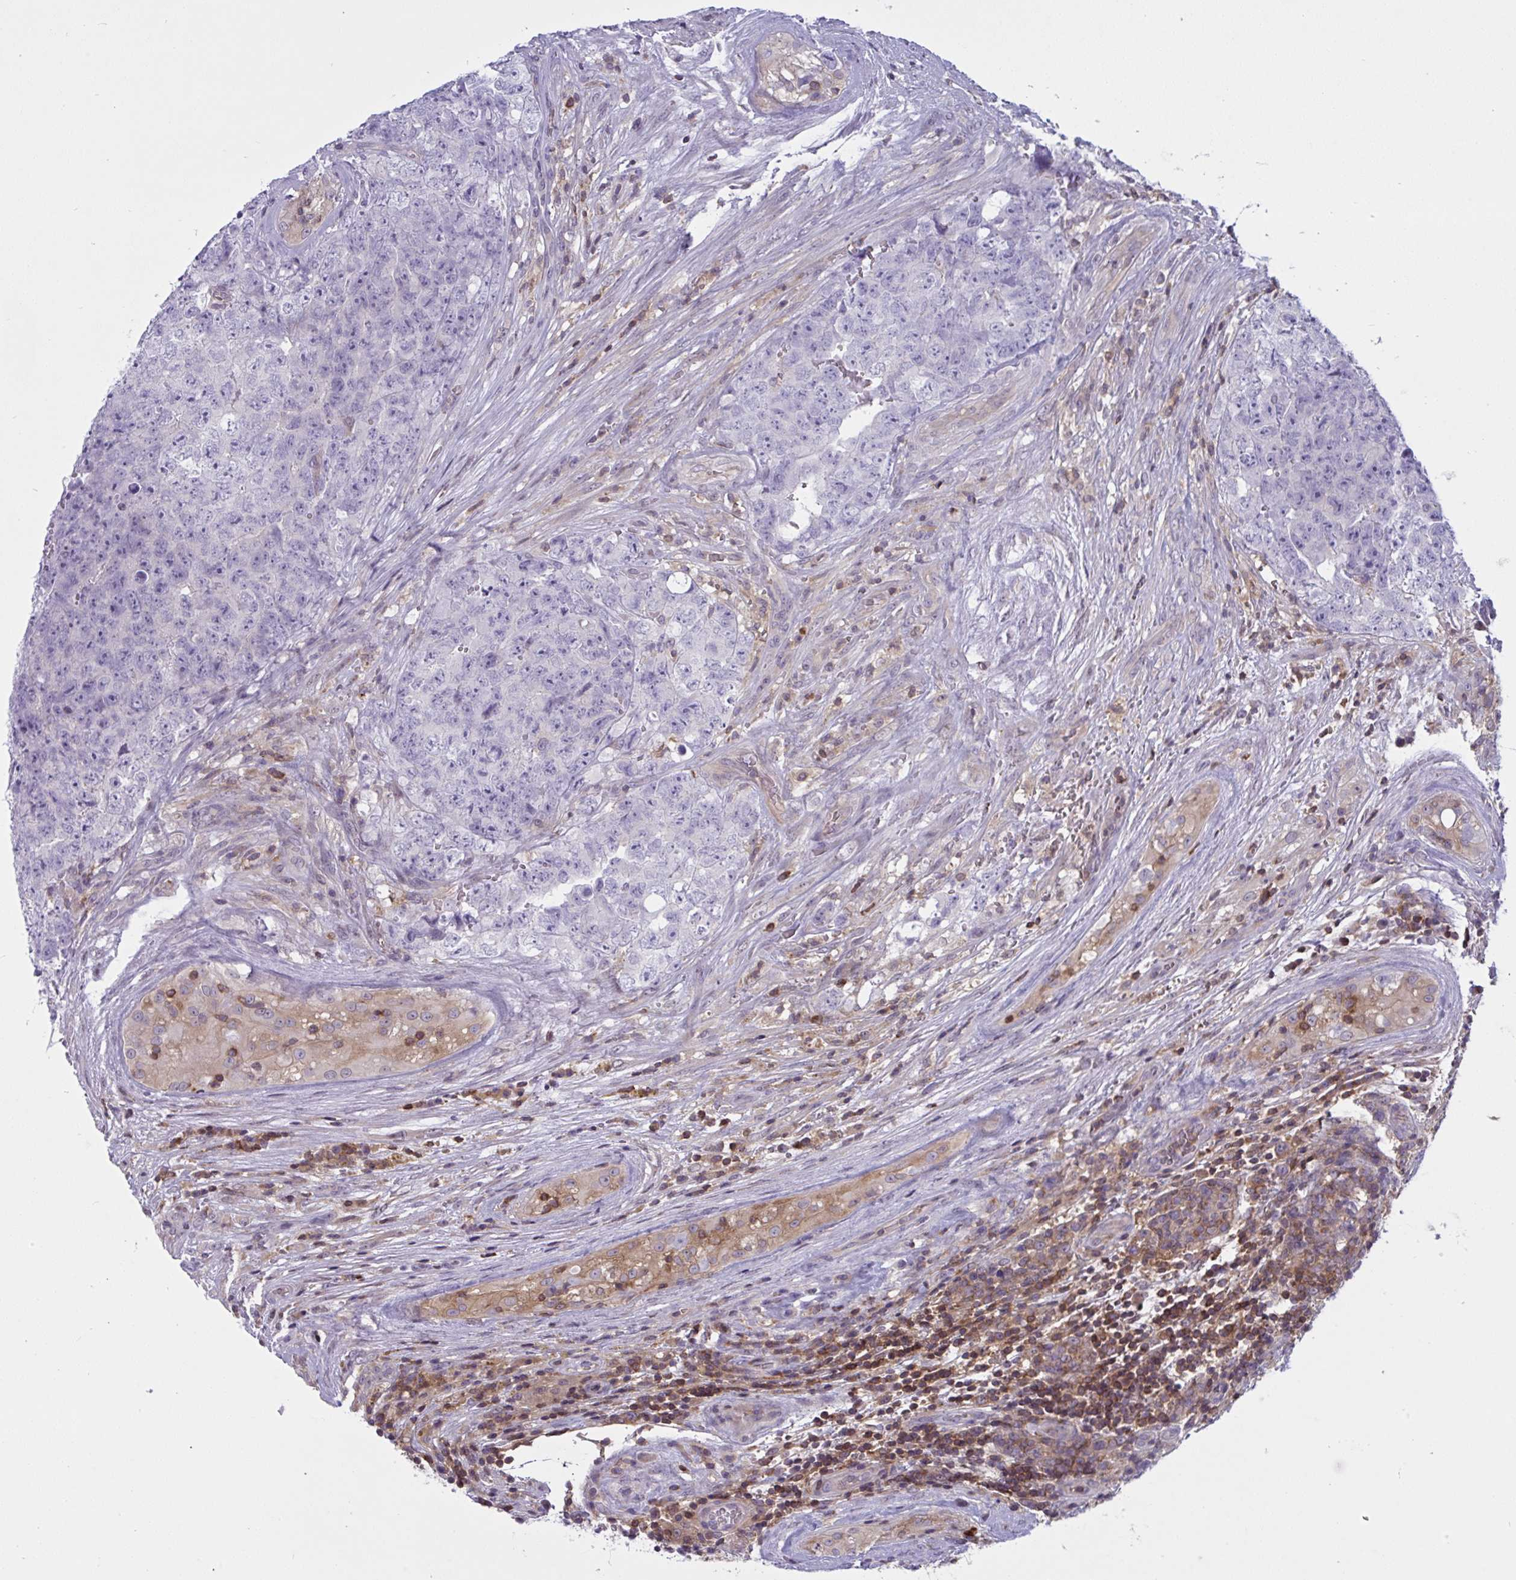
{"staining": {"intensity": "negative", "quantity": "none", "location": "none"}, "tissue": "testis cancer", "cell_type": "Tumor cells", "image_type": "cancer", "snomed": [{"axis": "morphology", "description": "Seminoma, NOS"}, {"axis": "morphology", "description": "Teratoma, malignant, NOS"}, {"axis": "topography", "description": "Testis"}], "caption": "Tumor cells show no significant protein positivity in testis malignant teratoma. The staining was performed using DAB (3,3'-diaminobenzidine) to visualize the protein expression in brown, while the nuclei were stained in blue with hematoxylin (Magnification: 20x).", "gene": "TANK", "patient": {"sex": "male", "age": 34}}